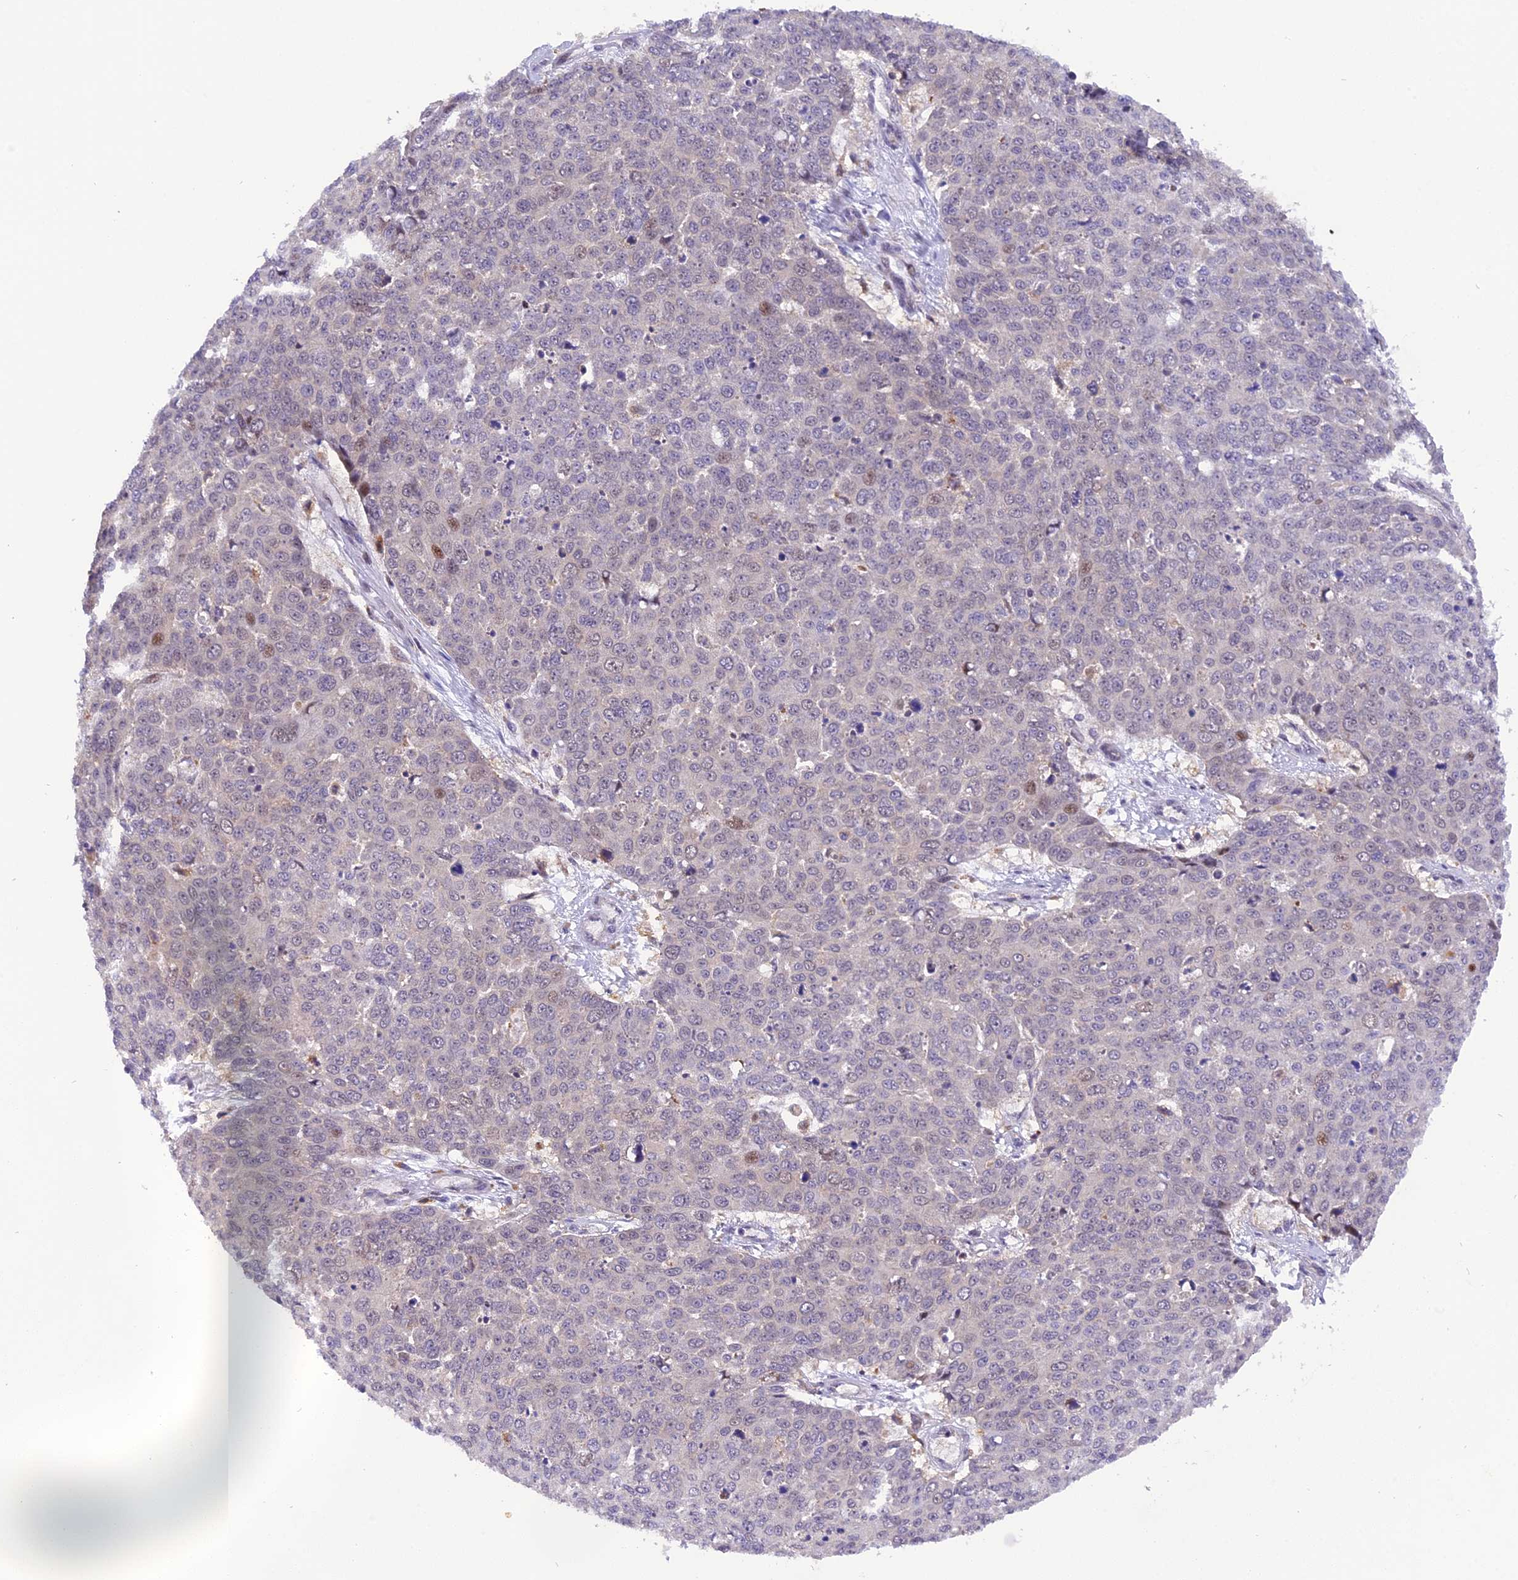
{"staining": {"intensity": "negative", "quantity": "none", "location": "none"}, "tissue": "skin cancer", "cell_type": "Tumor cells", "image_type": "cancer", "snomed": [{"axis": "morphology", "description": "Squamous cell carcinoma, NOS"}, {"axis": "topography", "description": "Skin"}], "caption": "Protein analysis of skin cancer (squamous cell carcinoma) shows no significant expression in tumor cells.", "gene": "SAMD4A", "patient": {"sex": "male", "age": 71}}